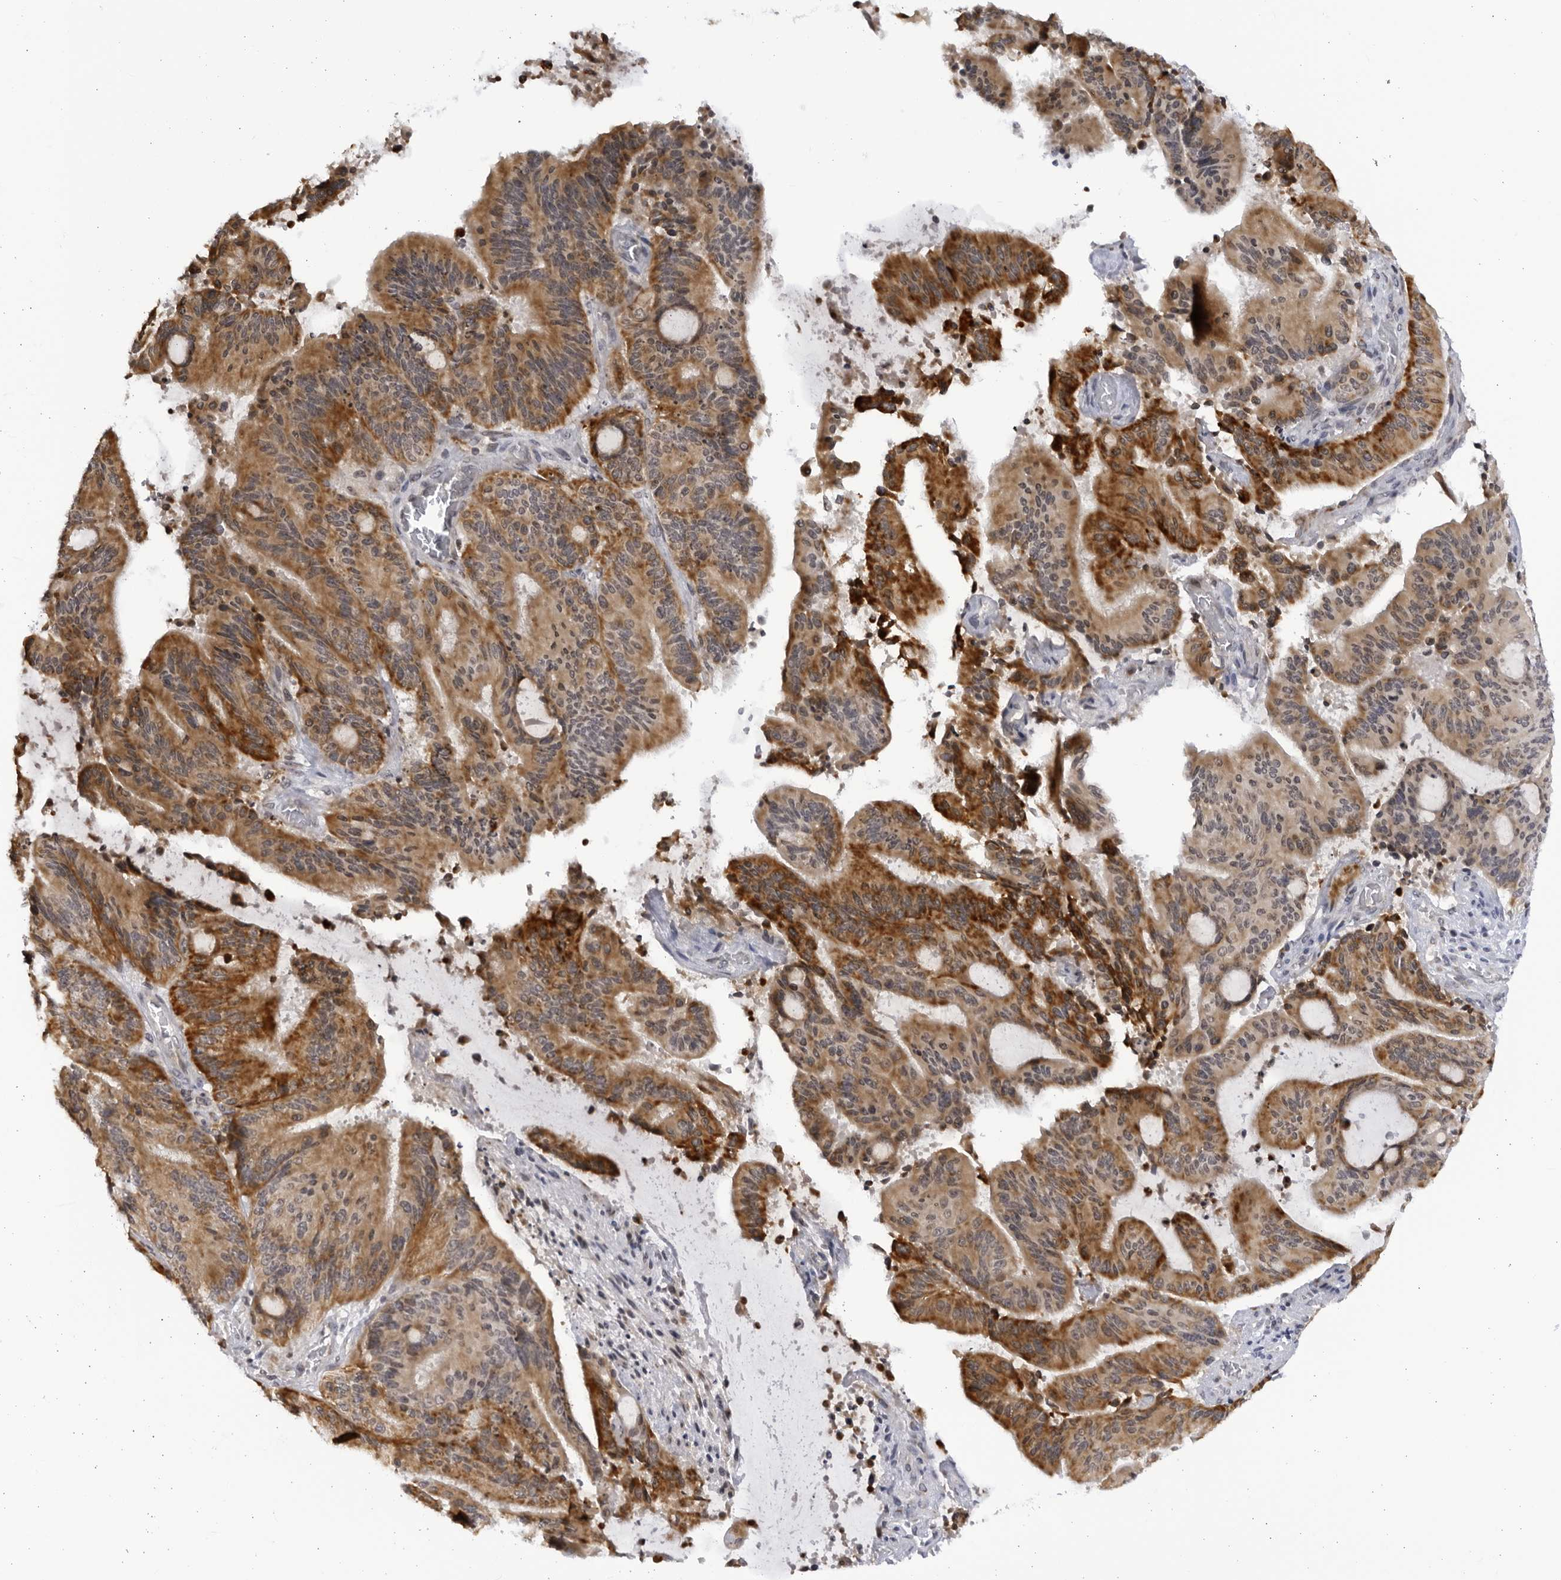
{"staining": {"intensity": "moderate", "quantity": ">75%", "location": "cytoplasmic/membranous"}, "tissue": "liver cancer", "cell_type": "Tumor cells", "image_type": "cancer", "snomed": [{"axis": "morphology", "description": "Normal tissue, NOS"}, {"axis": "morphology", "description": "Cholangiocarcinoma"}, {"axis": "topography", "description": "Liver"}, {"axis": "topography", "description": "Peripheral nerve tissue"}], "caption": "IHC (DAB) staining of human liver cholangiocarcinoma displays moderate cytoplasmic/membranous protein staining in about >75% of tumor cells.", "gene": "SLC25A22", "patient": {"sex": "female", "age": 73}}